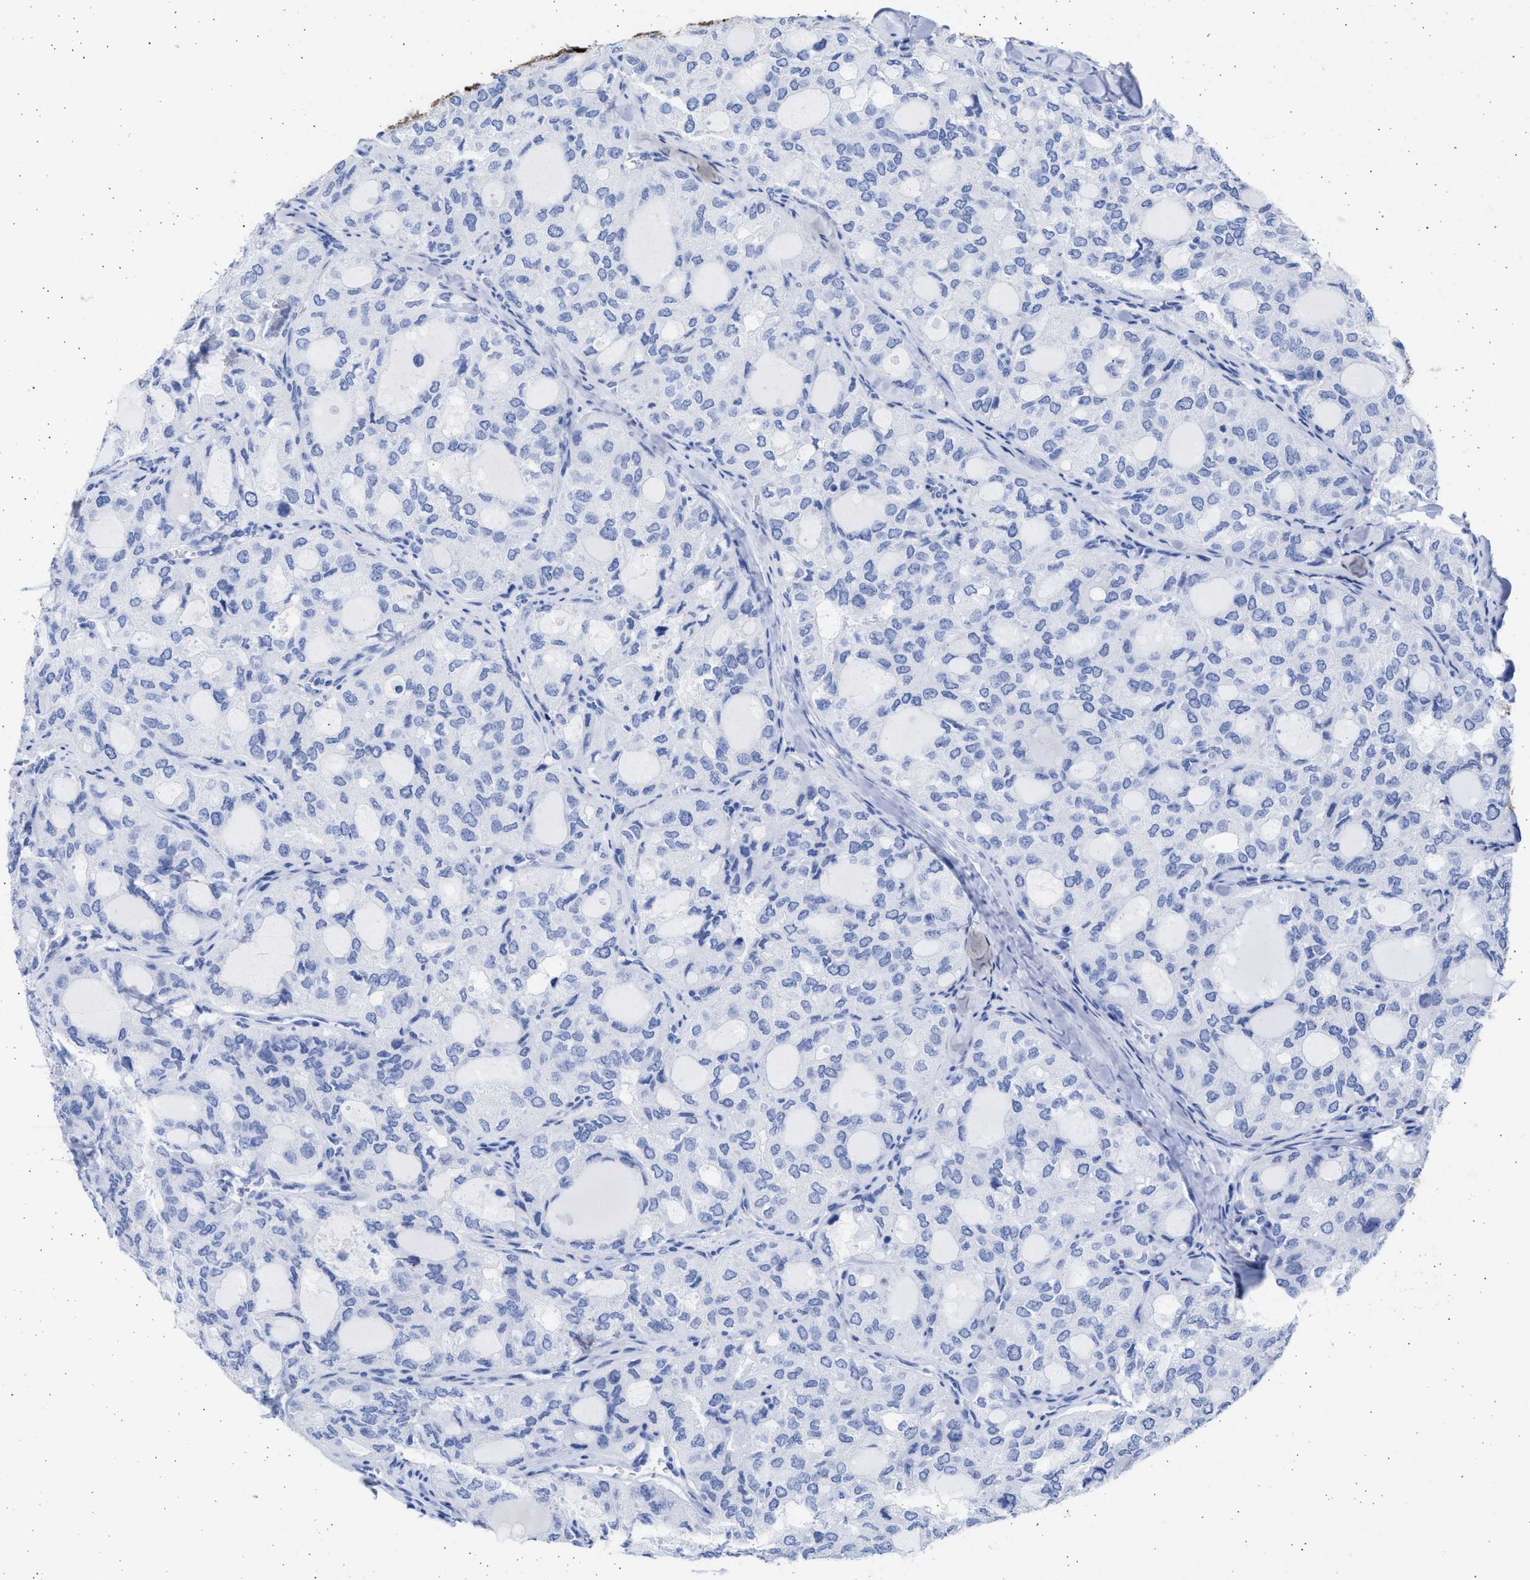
{"staining": {"intensity": "negative", "quantity": "none", "location": "none"}, "tissue": "thyroid cancer", "cell_type": "Tumor cells", "image_type": "cancer", "snomed": [{"axis": "morphology", "description": "Follicular adenoma carcinoma, NOS"}, {"axis": "topography", "description": "Thyroid gland"}], "caption": "Follicular adenoma carcinoma (thyroid) stained for a protein using immunohistochemistry shows no positivity tumor cells.", "gene": "ALDOC", "patient": {"sex": "male", "age": 75}}